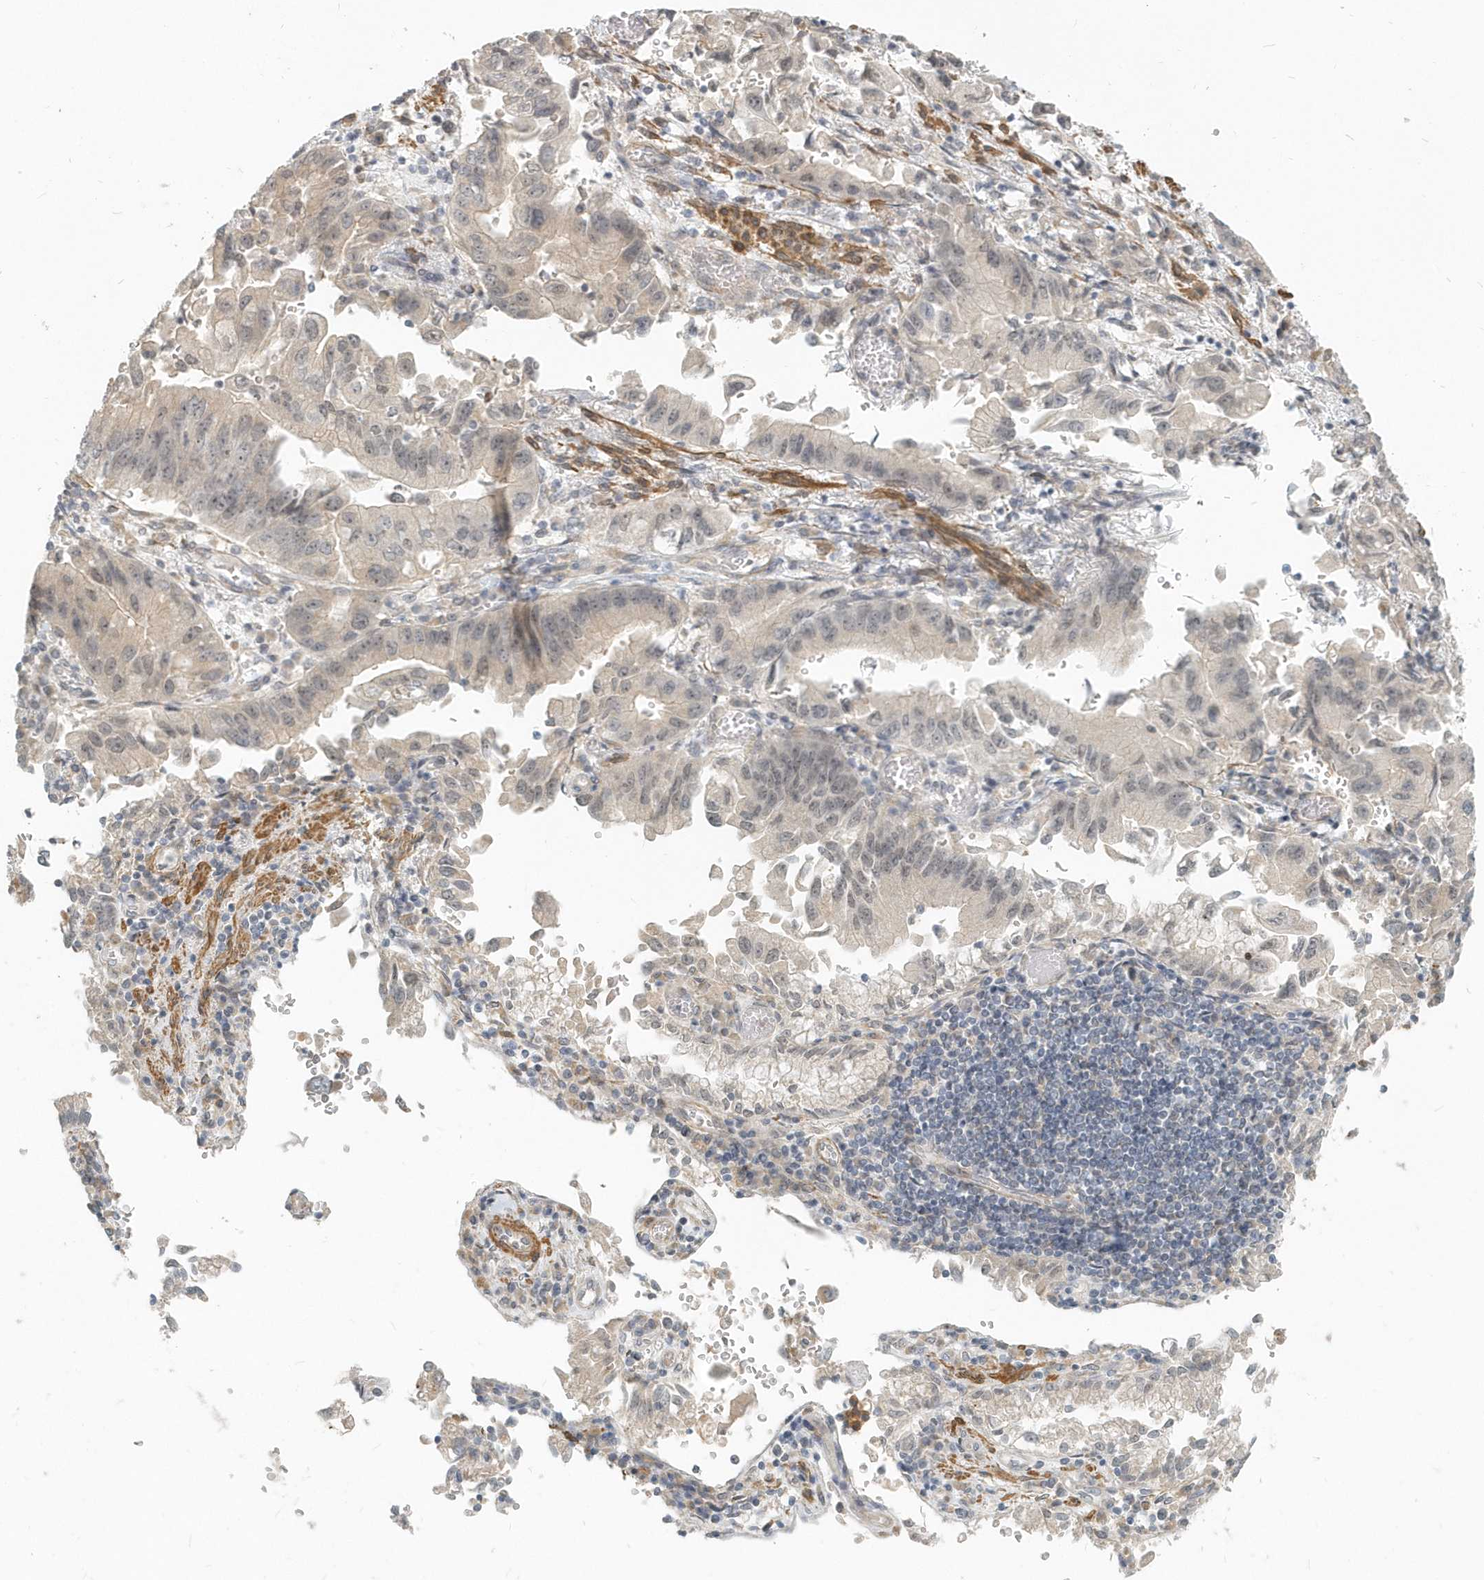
{"staining": {"intensity": "negative", "quantity": "none", "location": "none"}, "tissue": "stomach cancer", "cell_type": "Tumor cells", "image_type": "cancer", "snomed": [{"axis": "morphology", "description": "Adenocarcinoma, NOS"}, {"axis": "topography", "description": "Stomach"}], "caption": "DAB immunohistochemical staining of human stomach adenocarcinoma reveals no significant positivity in tumor cells.", "gene": "NAPB", "patient": {"sex": "male", "age": 62}}